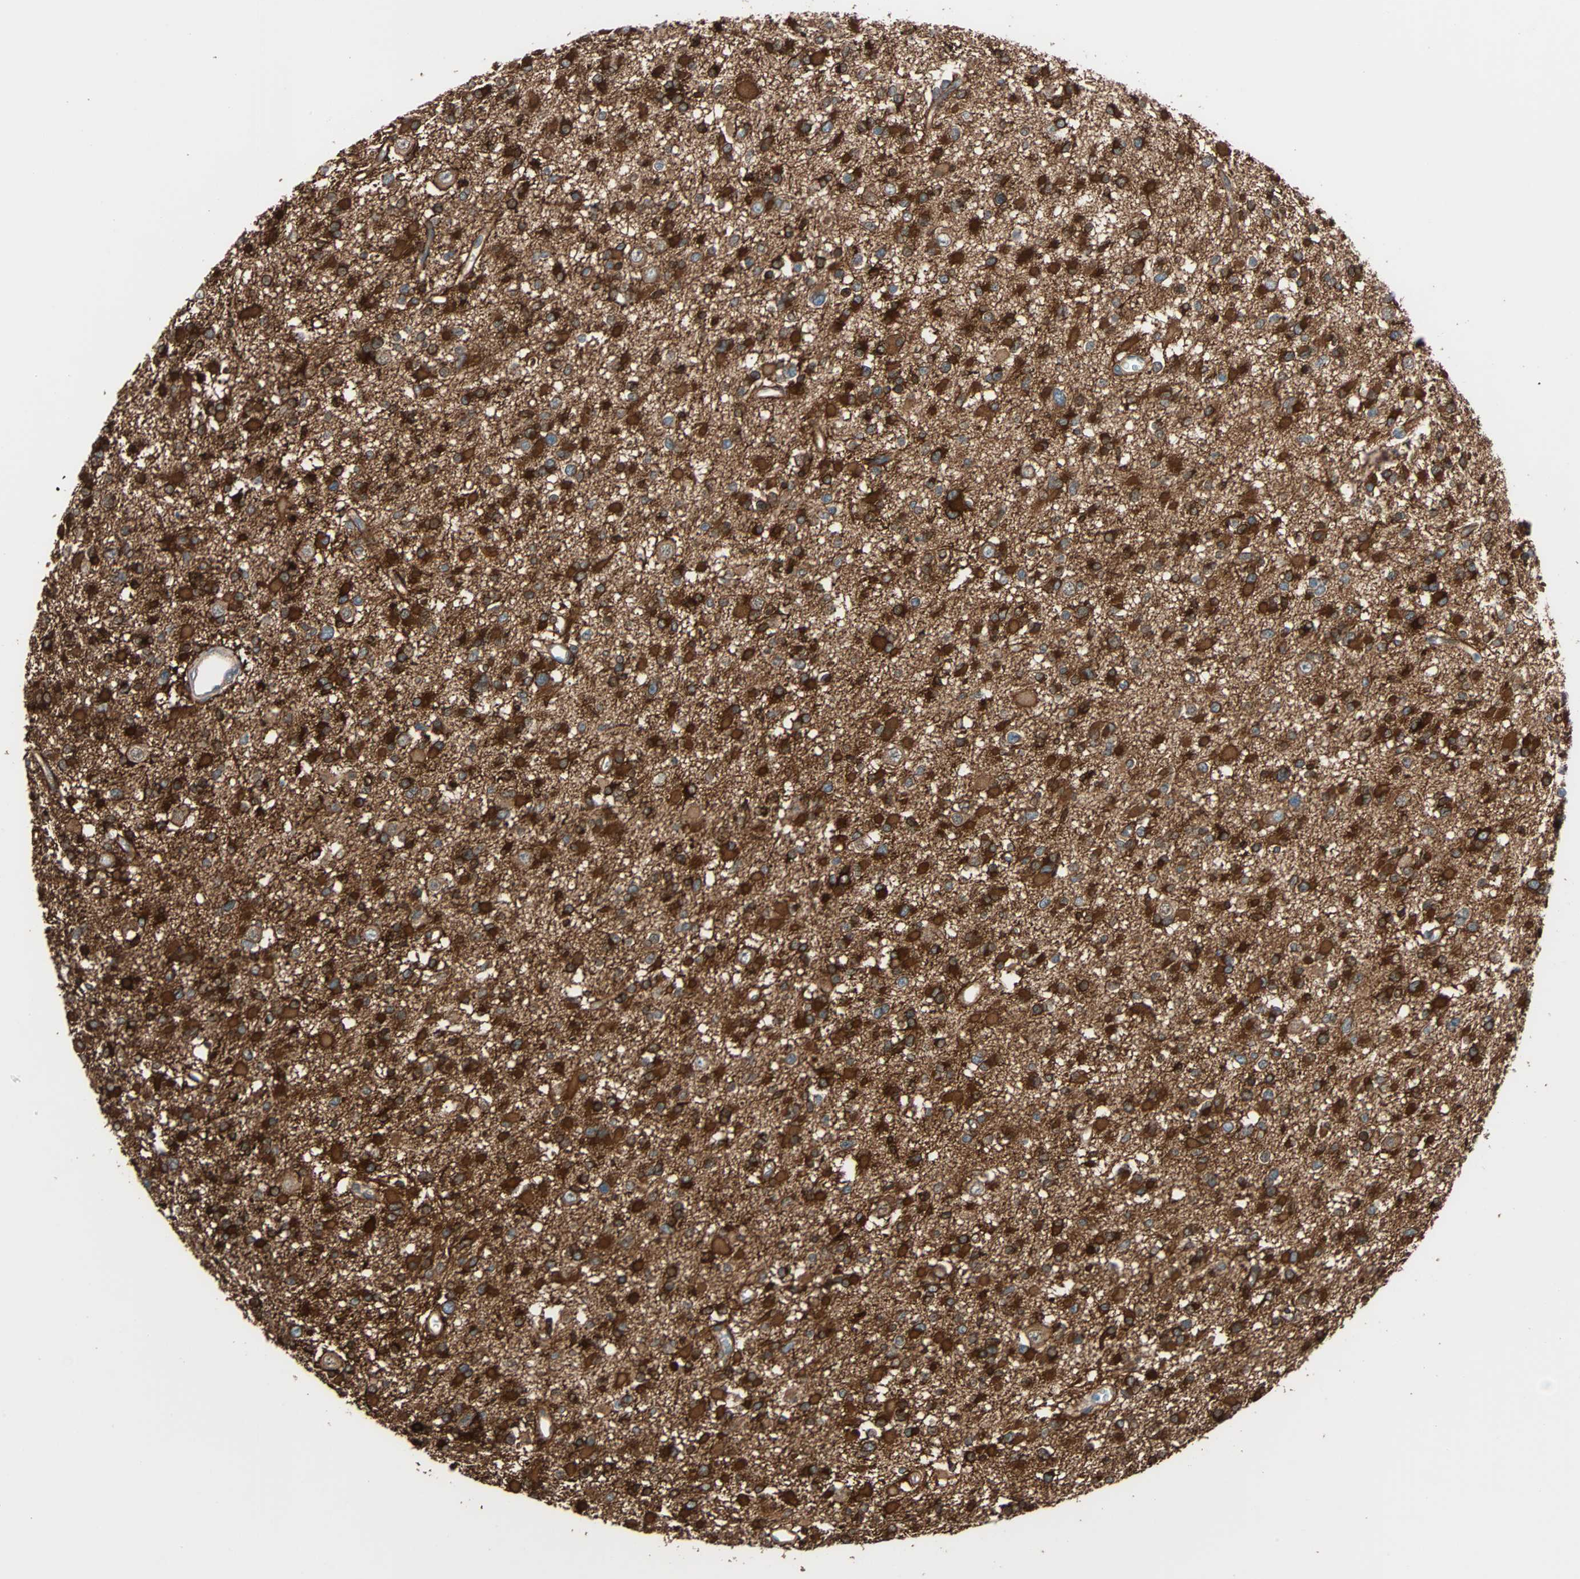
{"staining": {"intensity": "strong", "quantity": ">75%", "location": "cytoplasmic/membranous"}, "tissue": "glioma", "cell_type": "Tumor cells", "image_type": "cancer", "snomed": [{"axis": "morphology", "description": "Glioma, malignant, Low grade"}, {"axis": "topography", "description": "Brain"}], "caption": "IHC micrograph of neoplastic tissue: malignant low-grade glioma stained using immunohistochemistry (IHC) demonstrates high levels of strong protein expression localized specifically in the cytoplasmic/membranous of tumor cells, appearing as a cytoplasmic/membranous brown color.", "gene": "EPB41L2", "patient": {"sex": "female", "age": 22}}